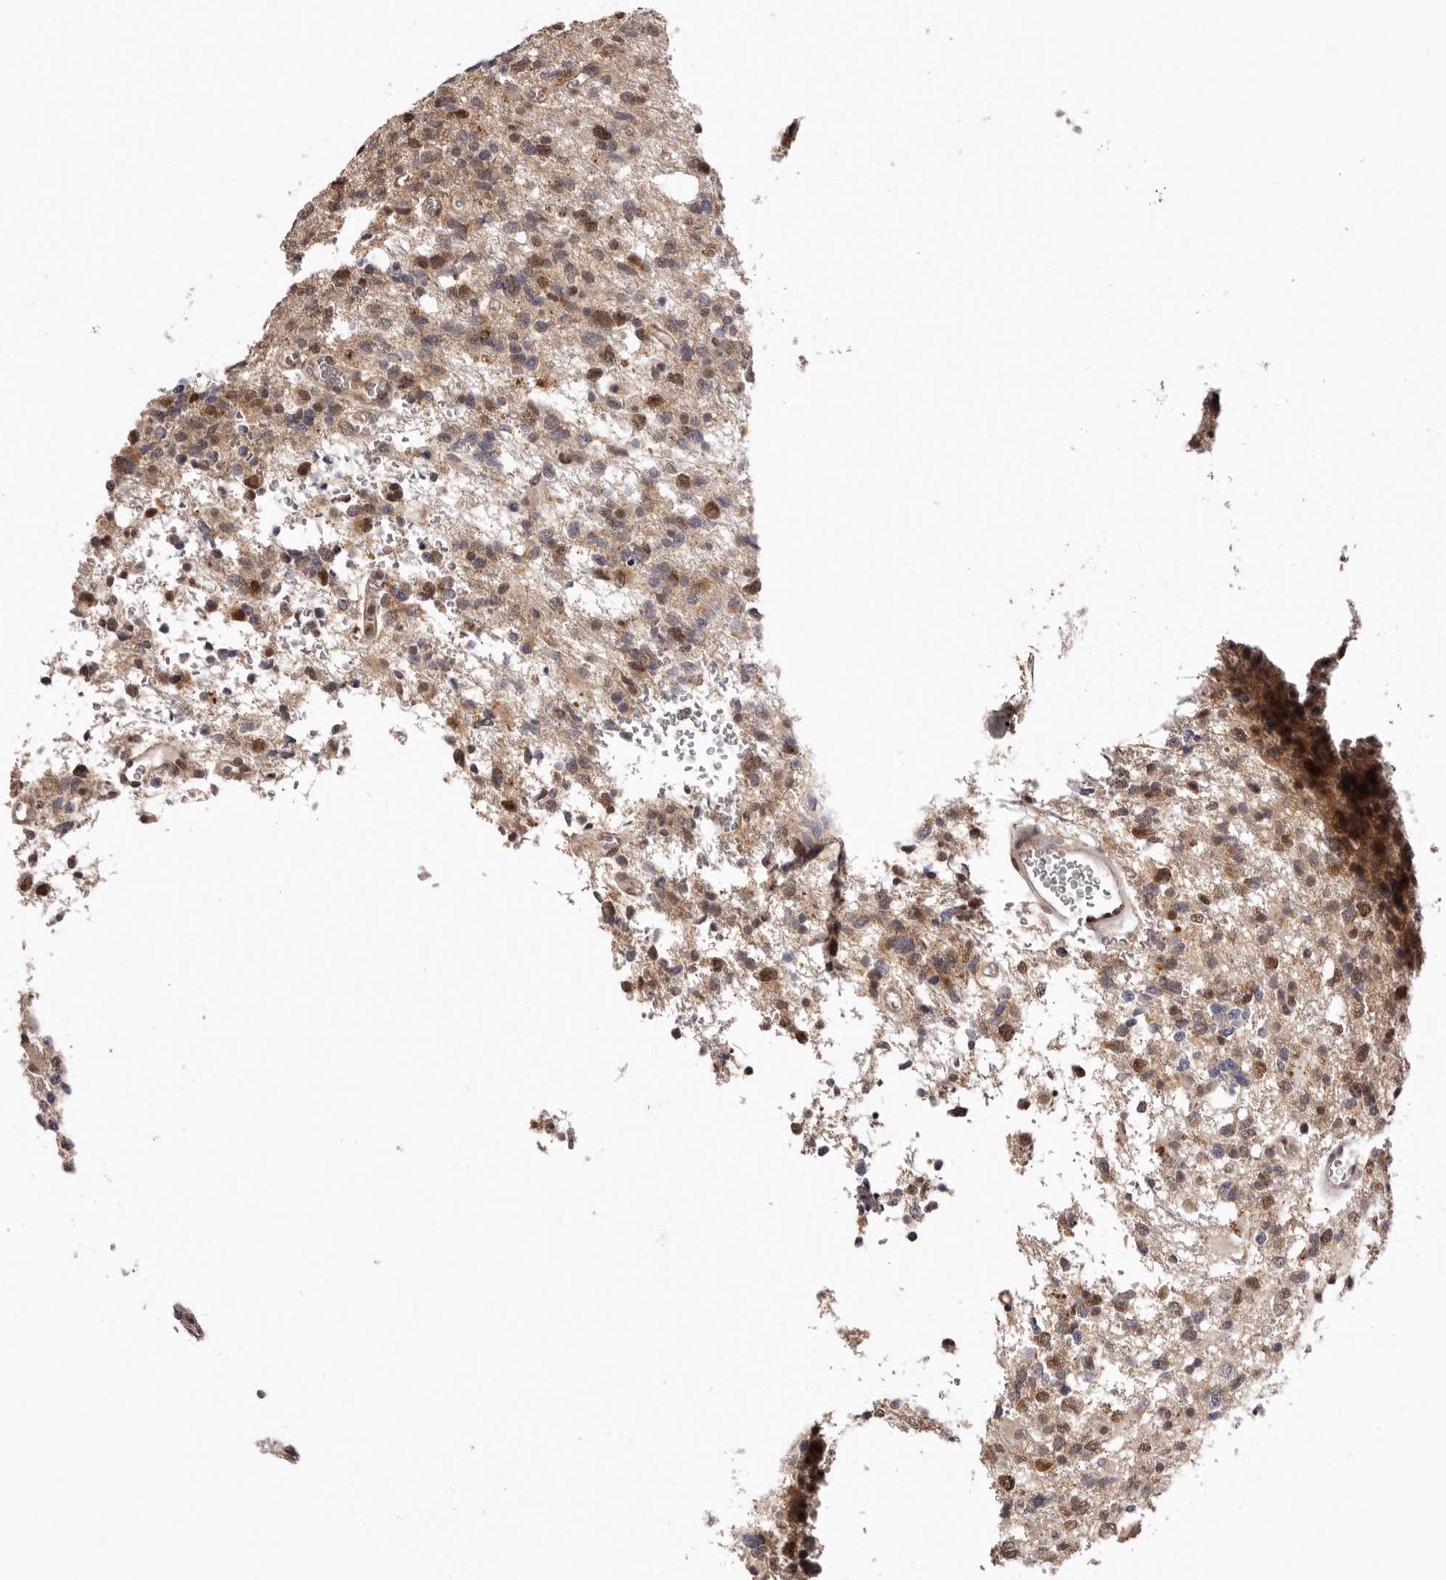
{"staining": {"intensity": "moderate", "quantity": "25%-75%", "location": "cytoplasmic/membranous,nuclear"}, "tissue": "glioma", "cell_type": "Tumor cells", "image_type": "cancer", "snomed": [{"axis": "morphology", "description": "Glioma, malignant, High grade"}, {"axis": "topography", "description": "Brain"}], "caption": "A medium amount of moderate cytoplasmic/membranous and nuclear positivity is identified in about 25%-75% of tumor cells in malignant glioma (high-grade) tissue.", "gene": "NOTCH1", "patient": {"sex": "female", "age": 62}}